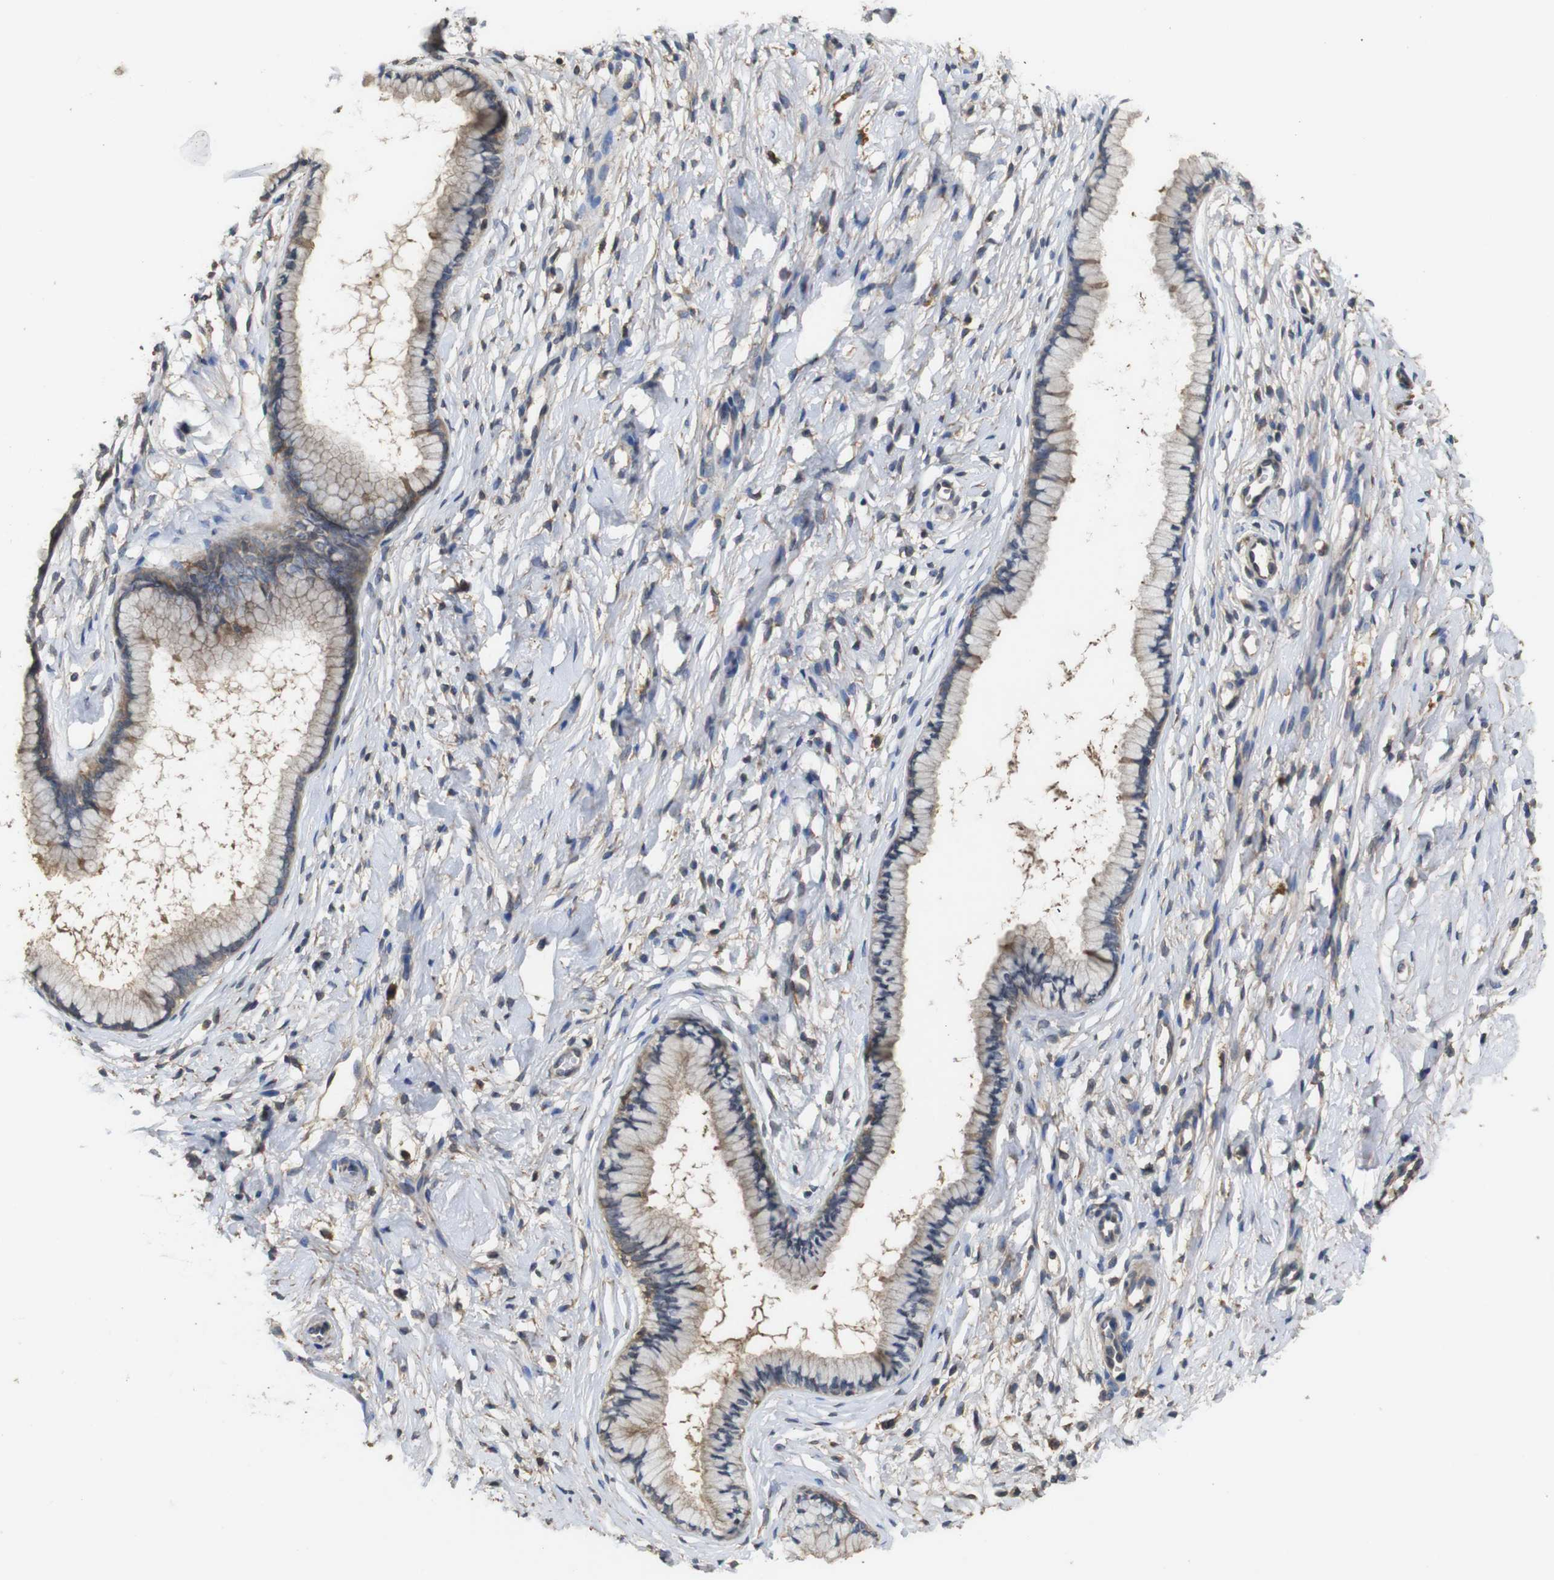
{"staining": {"intensity": "weak", "quantity": "25%-75%", "location": "cytoplasmic/membranous"}, "tissue": "cervix", "cell_type": "Glandular cells", "image_type": "normal", "snomed": [{"axis": "morphology", "description": "Normal tissue, NOS"}, {"axis": "topography", "description": "Cervix"}], "caption": "IHC (DAB (3,3'-diaminobenzidine)) staining of unremarkable human cervix exhibits weak cytoplasmic/membranous protein staining in about 25%-75% of glandular cells.", "gene": "ARHGAP24", "patient": {"sex": "female", "age": 65}}